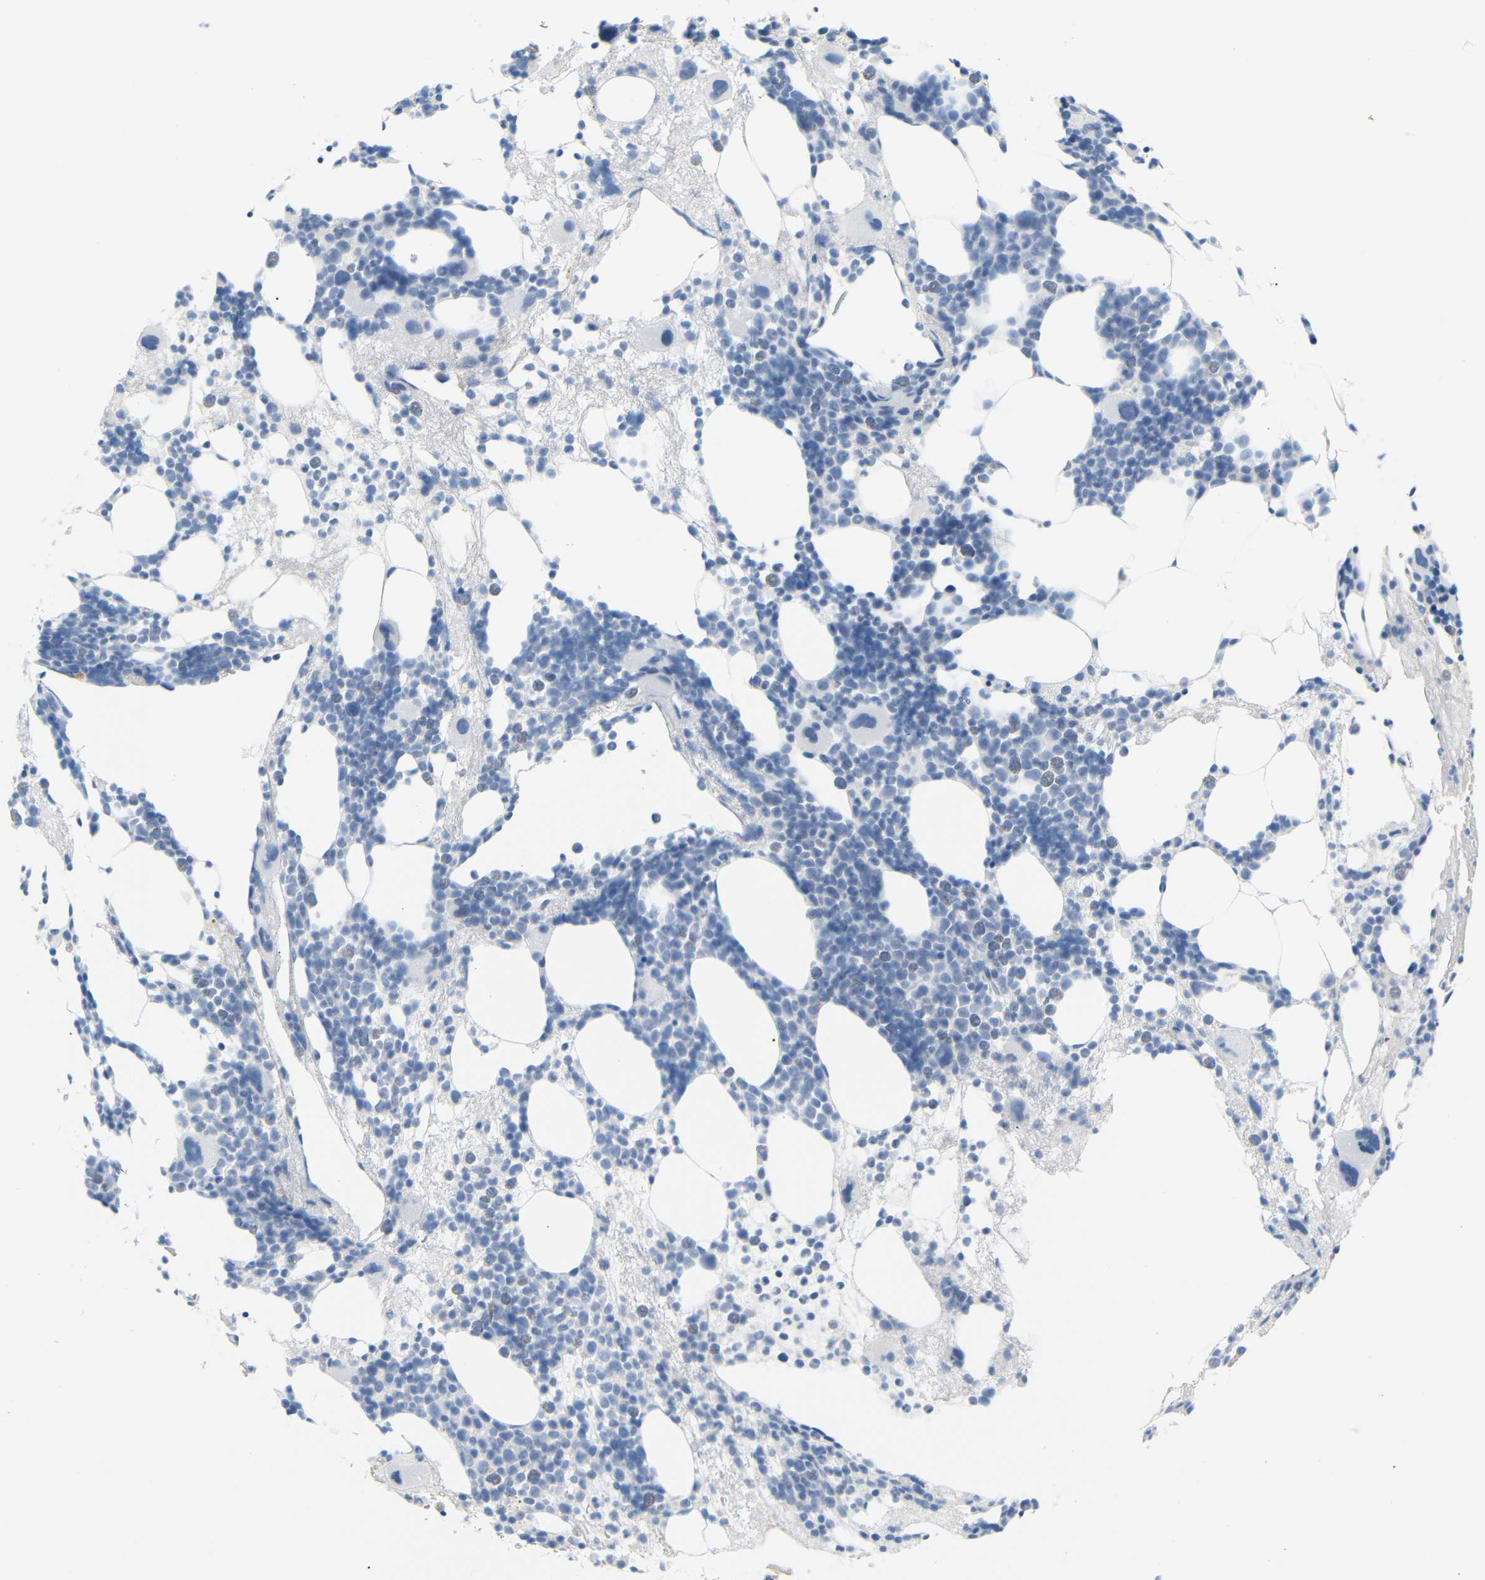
{"staining": {"intensity": "negative", "quantity": "none", "location": "none"}, "tissue": "bone marrow", "cell_type": "Hematopoietic cells", "image_type": "normal", "snomed": [{"axis": "morphology", "description": "Normal tissue, NOS"}, {"axis": "morphology", "description": "Inflammation, NOS"}, {"axis": "topography", "description": "Bone marrow"}], "caption": "The micrograph displays no significant positivity in hematopoietic cells of bone marrow. (Immunohistochemistry, brightfield microscopy, high magnification).", "gene": "DYNAP", "patient": {"sex": "female", "age": 76}}